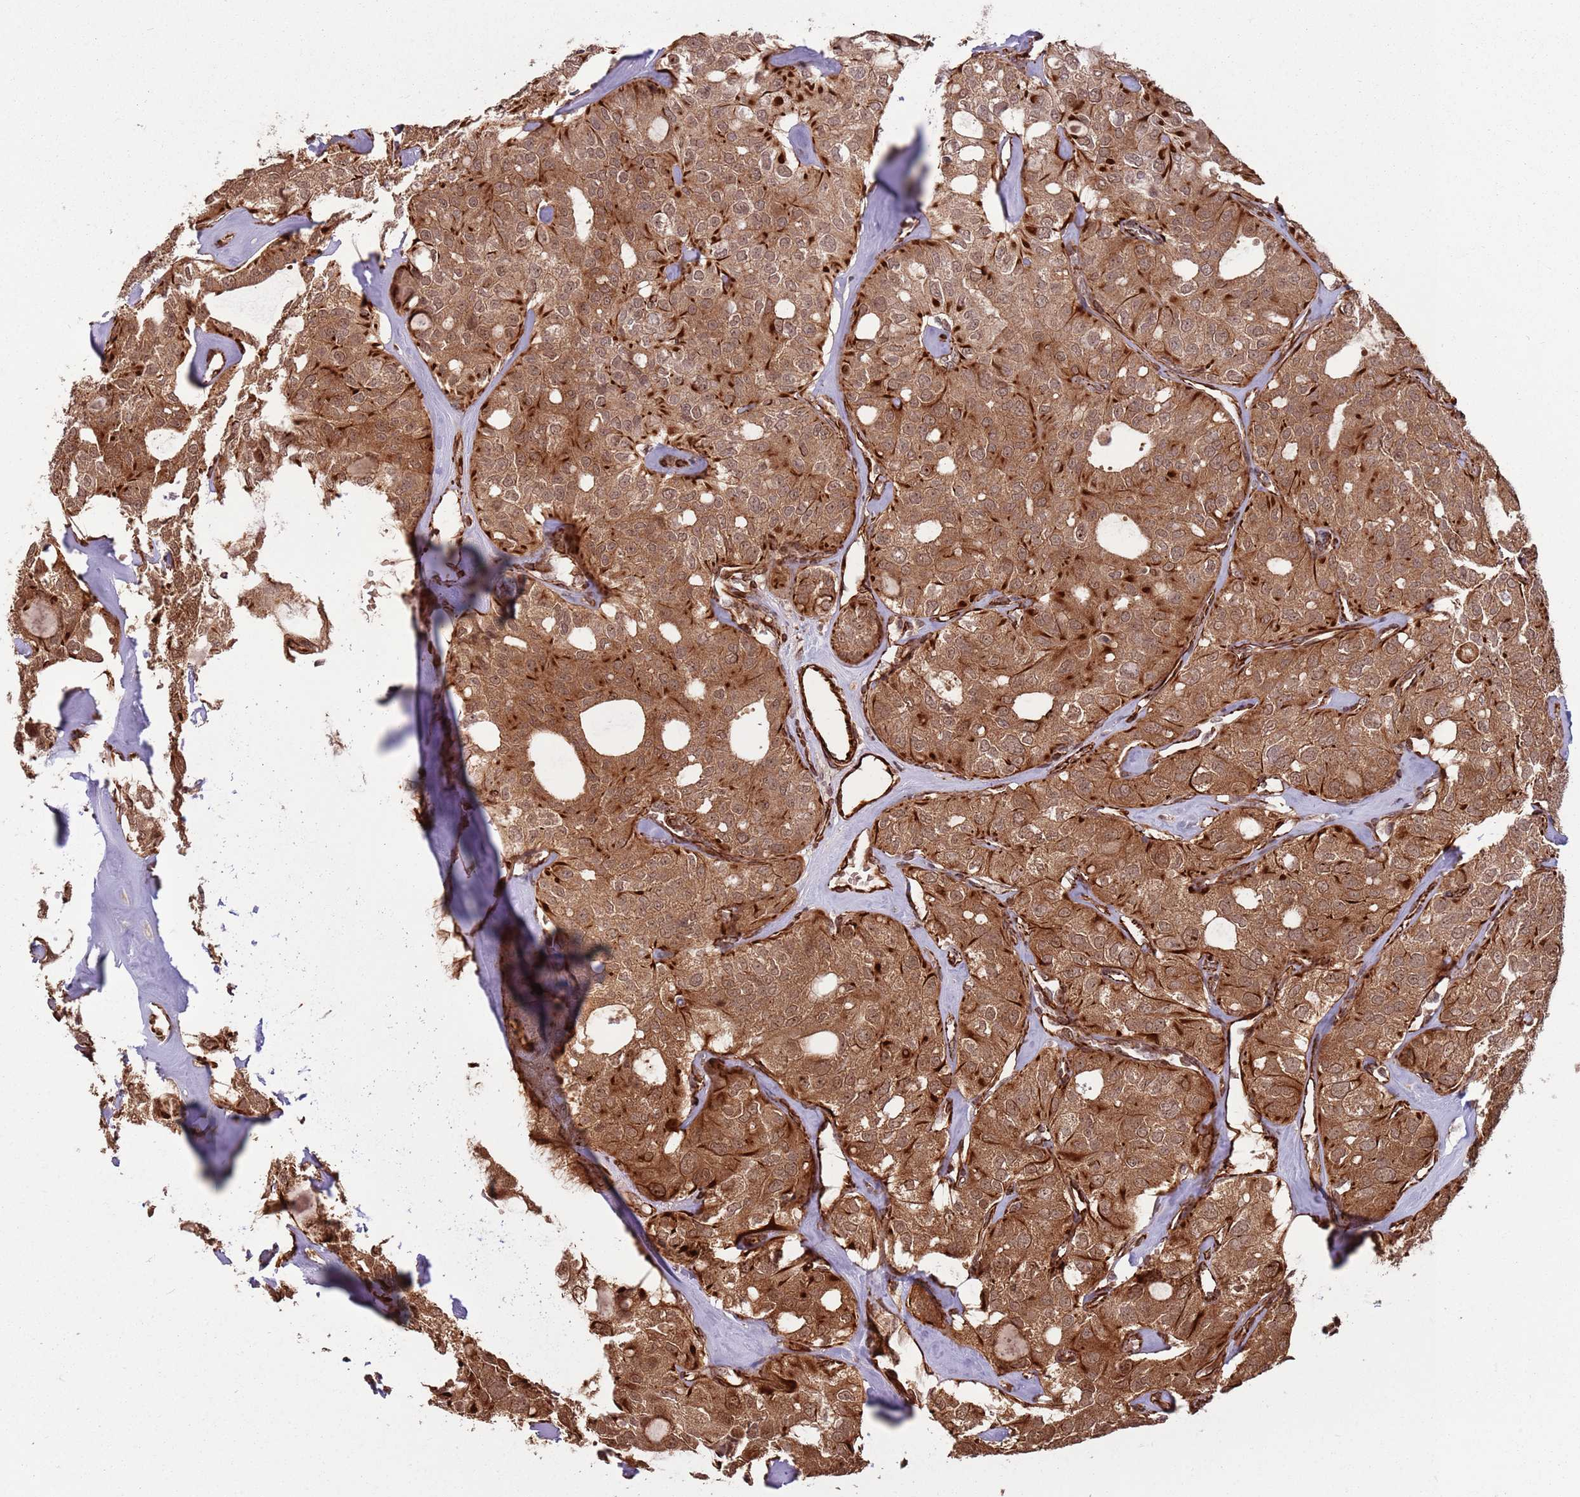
{"staining": {"intensity": "moderate", "quantity": ">75%", "location": "cytoplasmic/membranous,nuclear"}, "tissue": "thyroid cancer", "cell_type": "Tumor cells", "image_type": "cancer", "snomed": [{"axis": "morphology", "description": "Follicular adenoma carcinoma, NOS"}, {"axis": "topography", "description": "Thyroid gland"}], "caption": "About >75% of tumor cells in thyroid follicular adenoma carcinoma show moderate cytoplasmic/membranous and nuclear protein staining as visualized by brown immunohistochemical staining.", "gene": "ADAMTS3", "patient": {"sex": "male", "age": 75}}